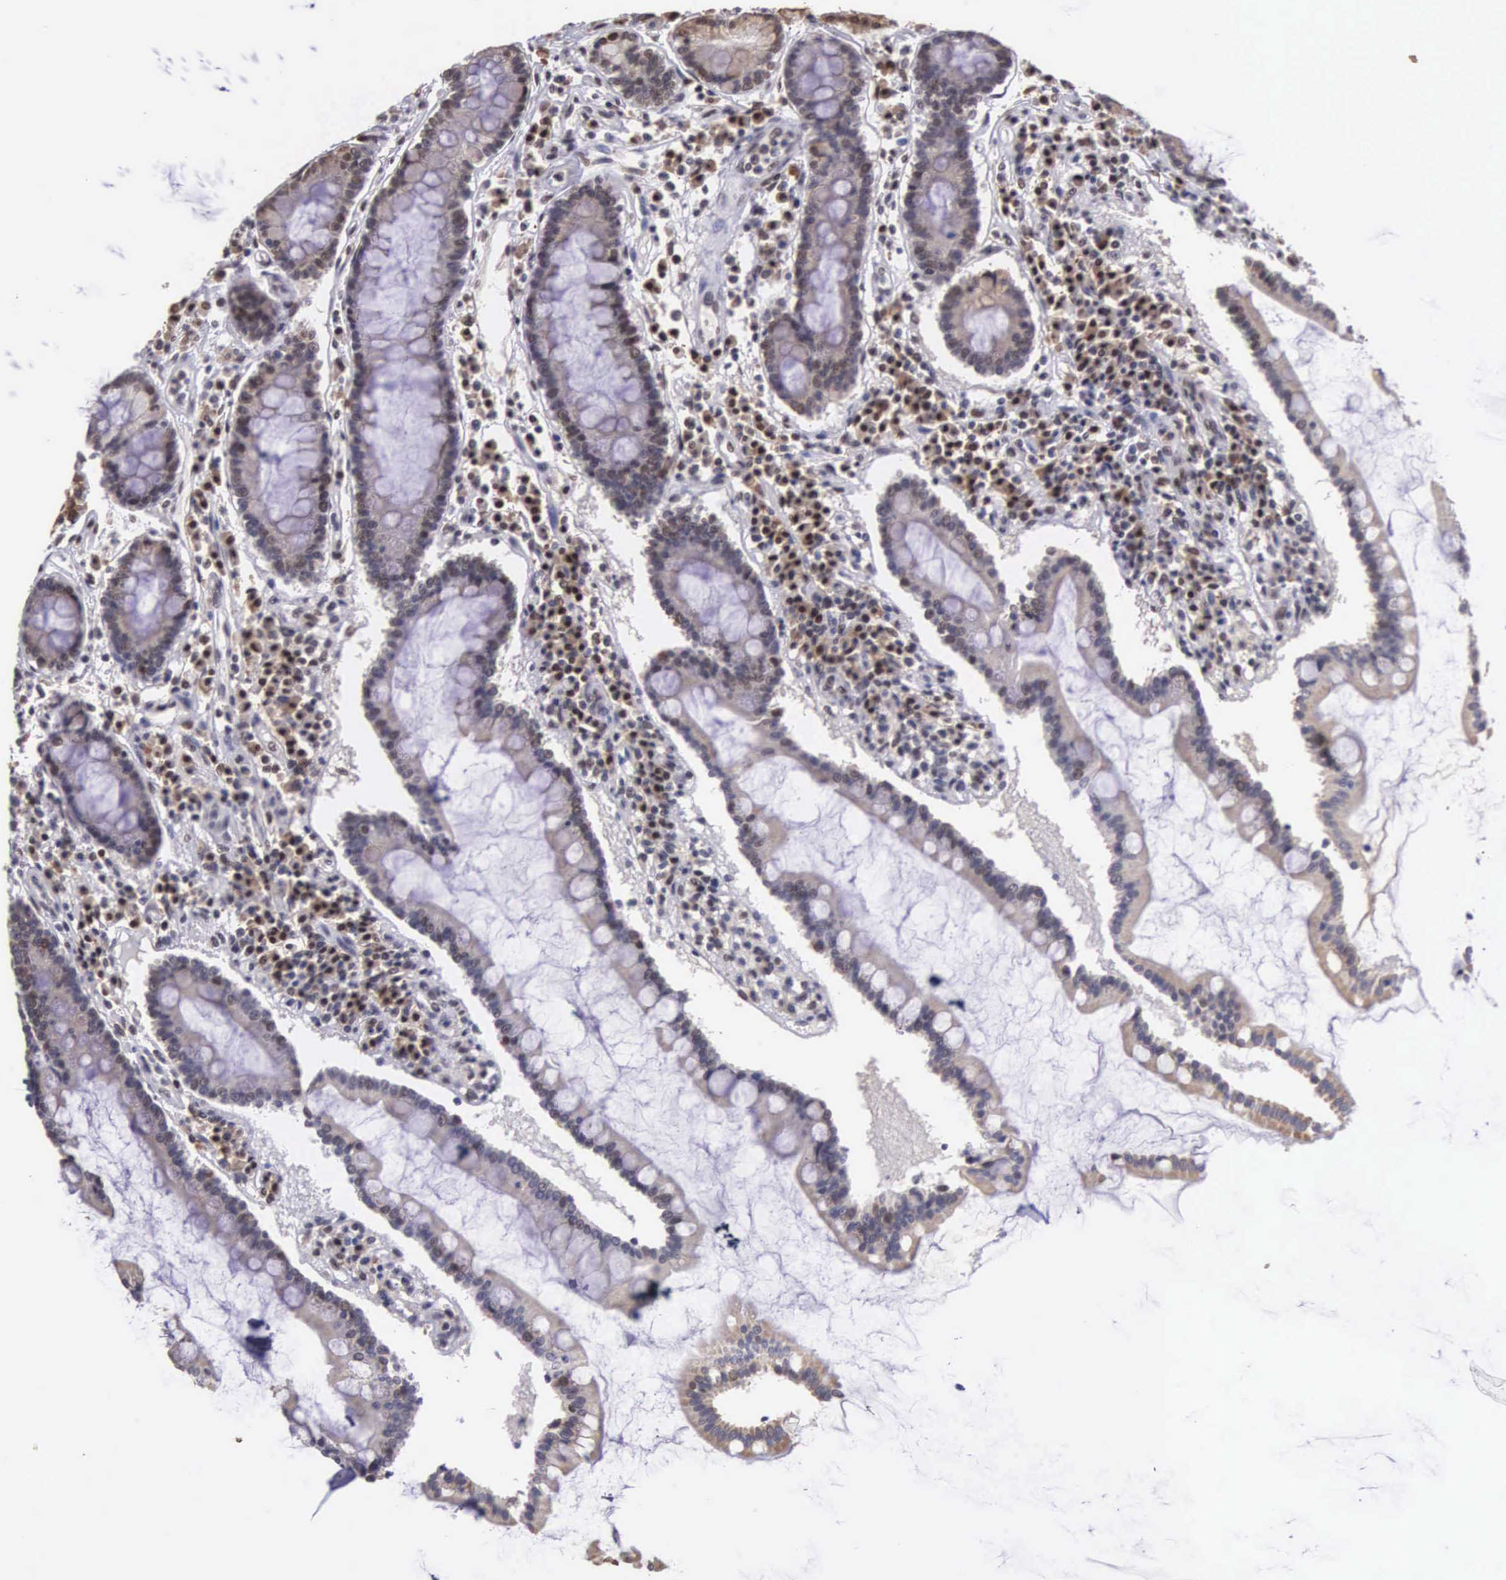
{"staining": {"intensity": "weak", "quantity": "25%-75%", "location": "cytoplasmic/membranous"}, "tissue": "duodenum", "cell_type": "Glandular cells", "image_type": "normal", "snomed": [{"axis": "morphology", "description": "Normal tissue, NOS"}, {"axis": "topography", "description": "Duodenum"}], "caption": "The micrograph exhibits immunohistochemical staining of normal duodenum. There is weak cytoplasmic/membranous positivity is identified in approximately 25%-75% of glandular cells. The protein of interest is shown in brown color, while the nuclei are stained blue.", "gene": "SLC25A21", "patient": {"sex": "male", "age": 73}}